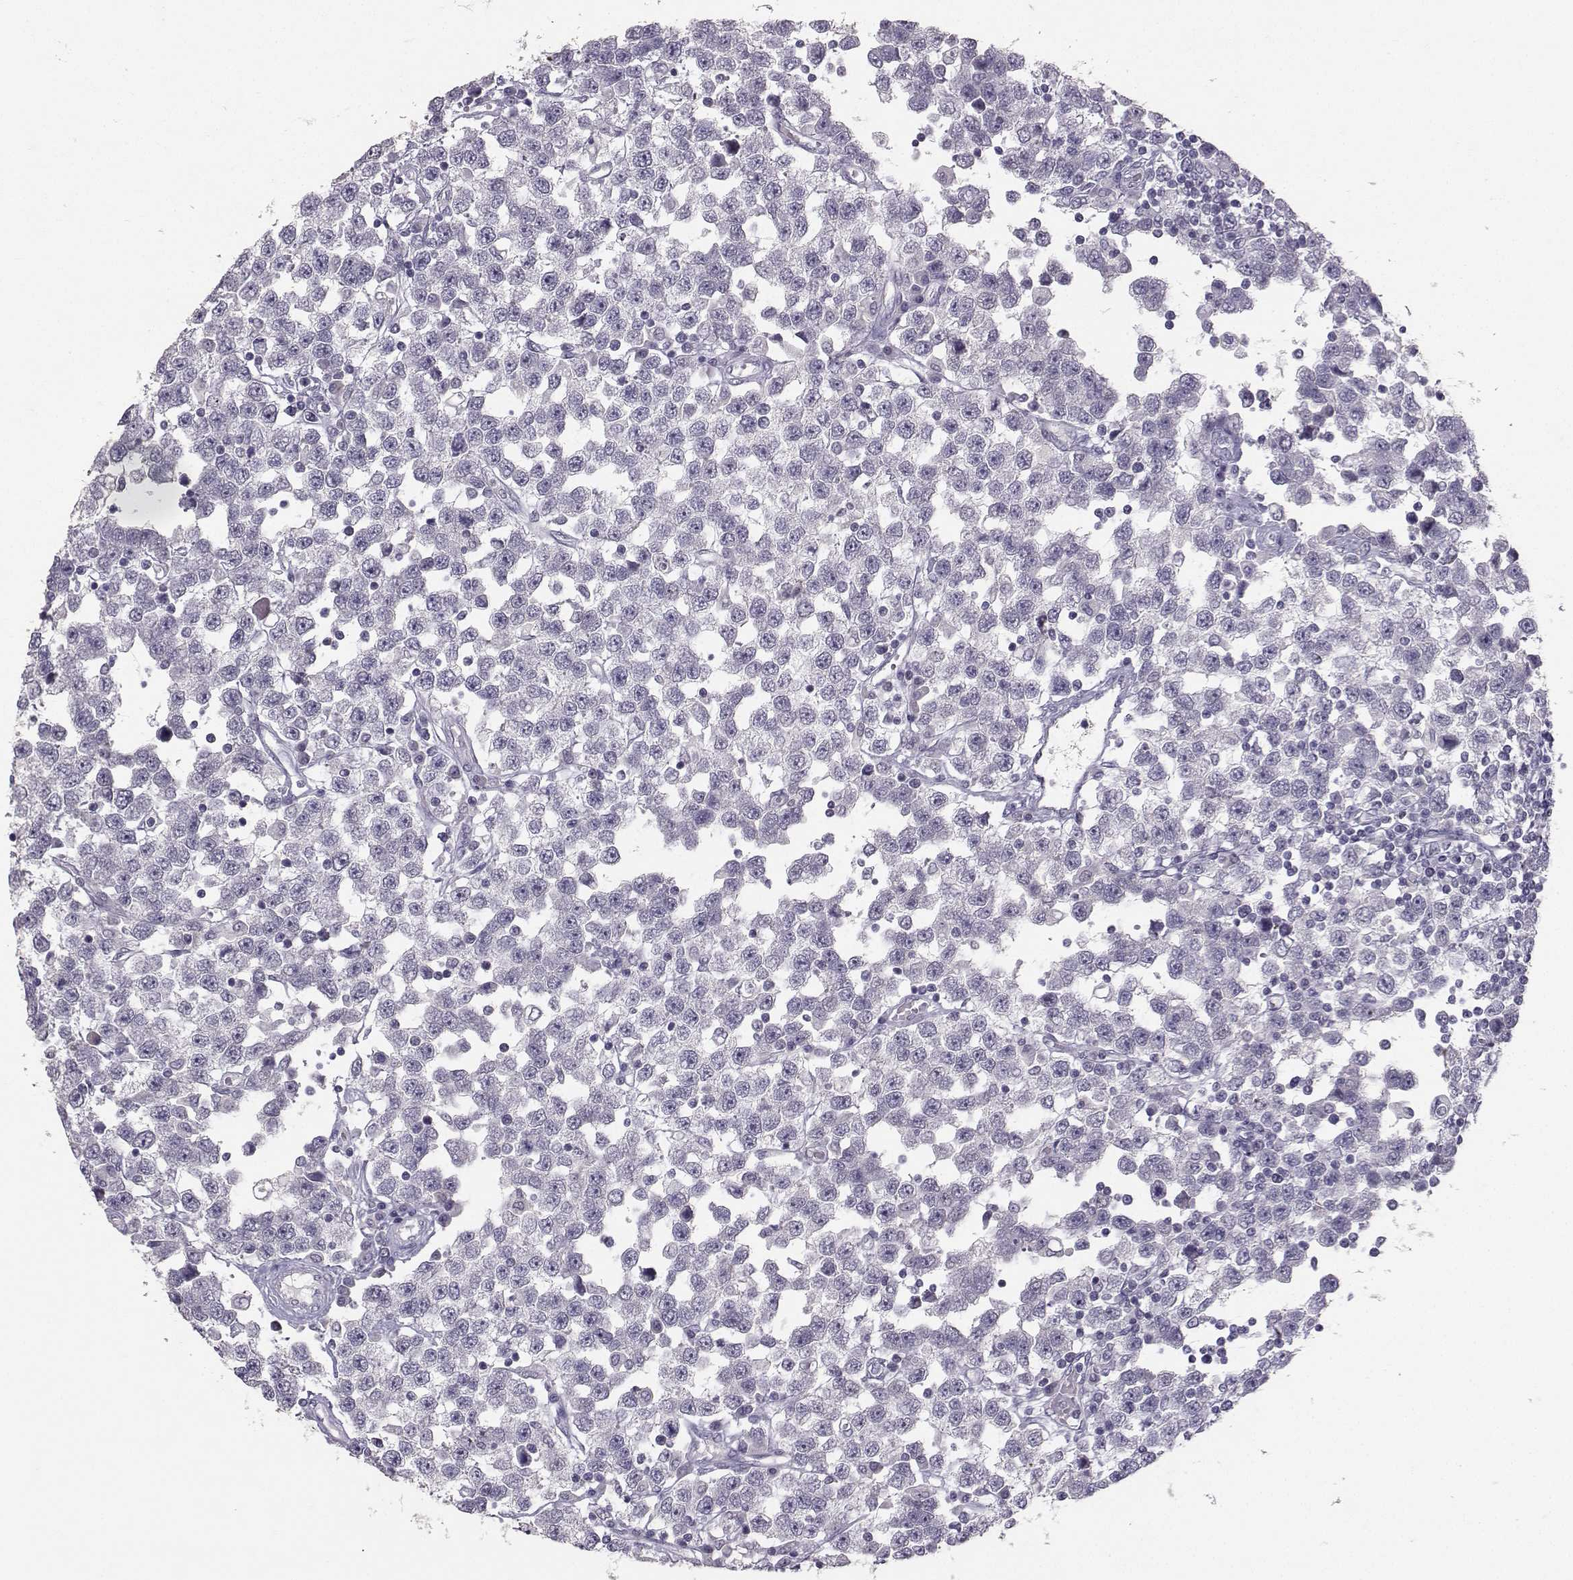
{"staining": {"intensity": "negative", "quantity": "none", "location": "none"}, "tissue": "testis cancer", "cell_type": "Tumor cells", "image_type": "cancer", "snomed": [{"axis": "morphology", "description": "Seminoma, NOS"}, {"axis": "topography", "description": "Testis"}], "caption": "Tumor cells are negative for brown protein staining in testis seminoma. Brightfield microscopy of IHC stained with DAB (brown) and hematoxylin (blue), captured at high magnification.", "gene": "PKP2", "patient": {"sex": "male", "age": 34}}